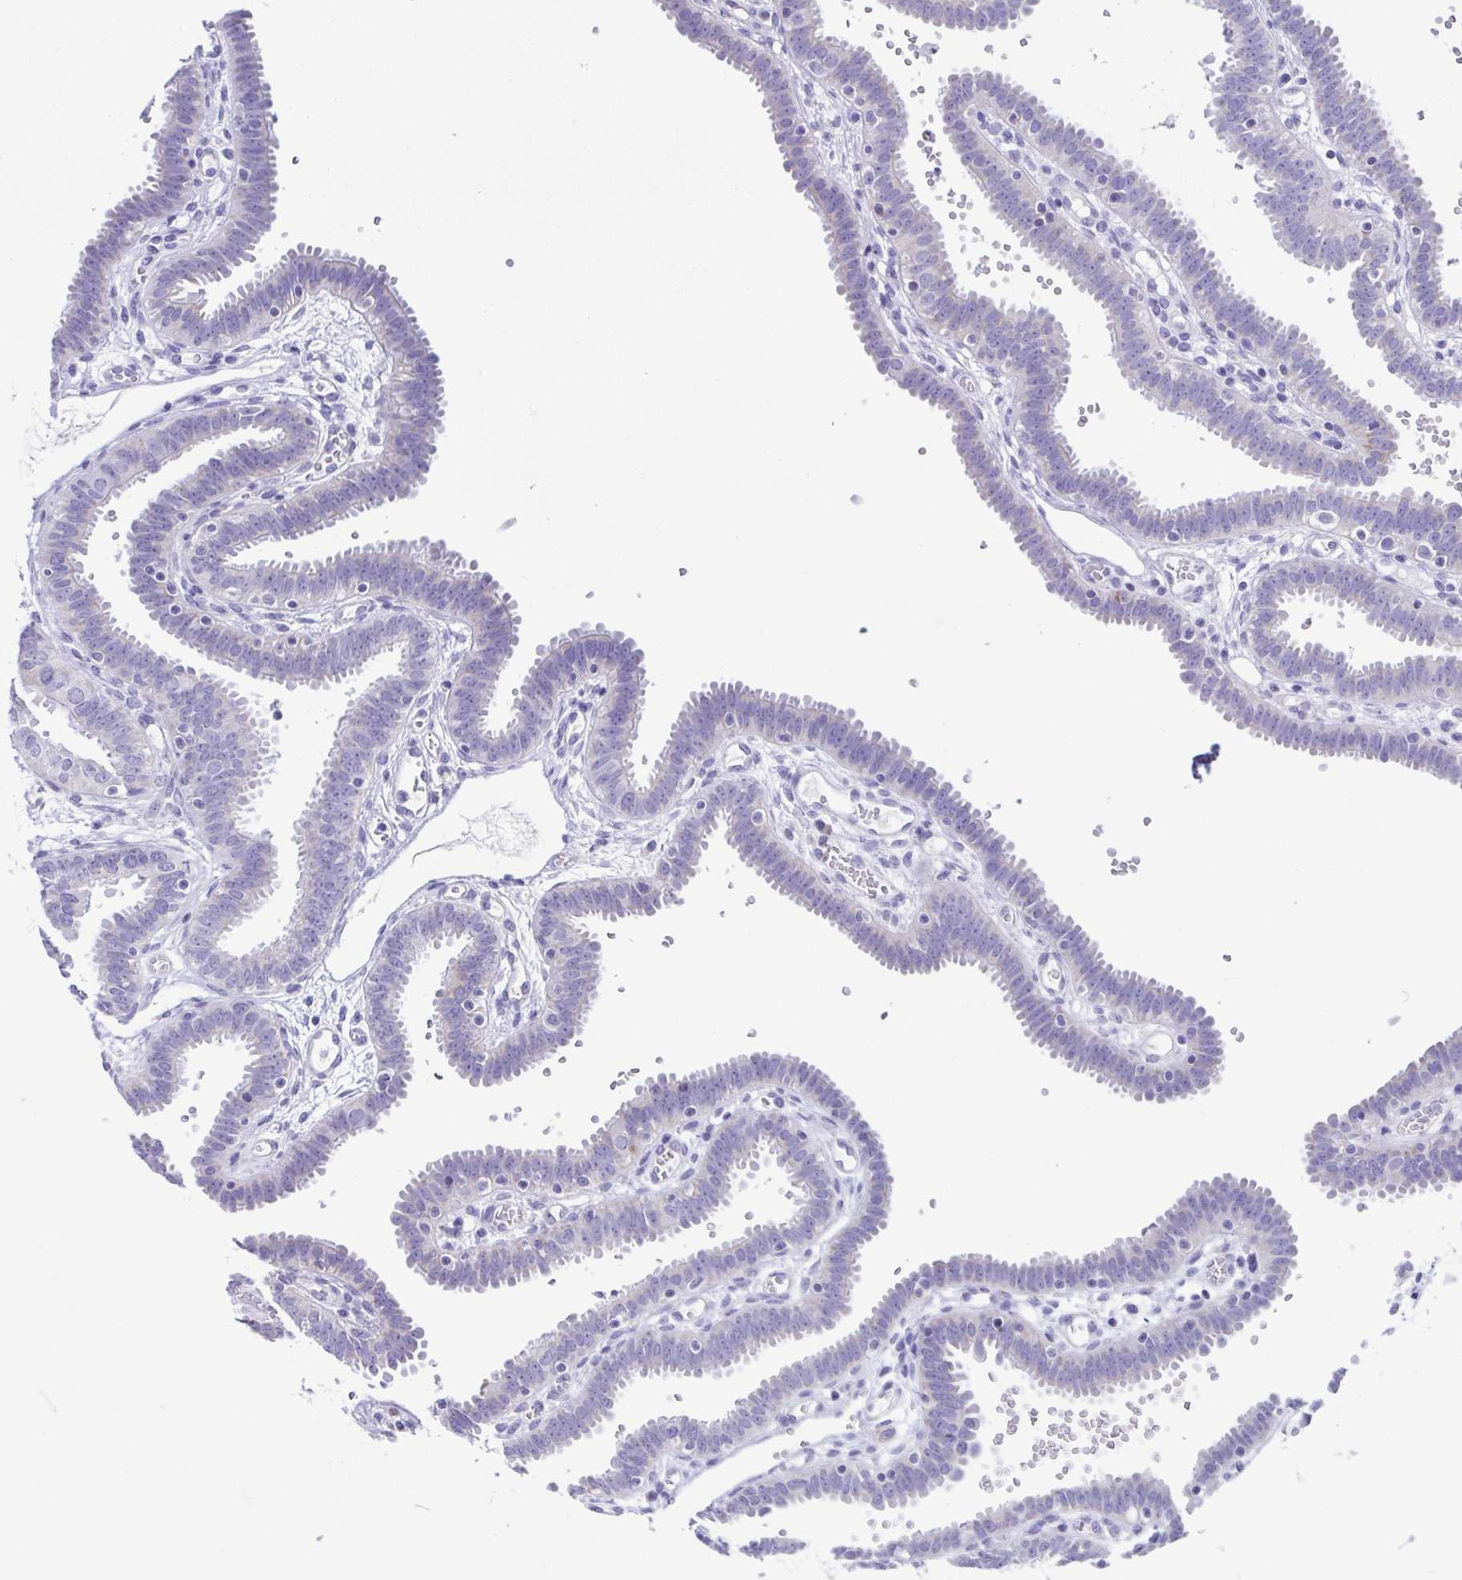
{"staining": {"intensity": "negative", "quantity": "none", "location": "none"}, "tissue": "fallopian tube", "cell_type": "Glandular cells", "image_type": "normal", "snomed": [{"axis": "morphology", "description": "Normal tissue, NOS"}, {"axis": "topography", "description": "Fallopian tube"}], "caption": "Glandular cells show no significant positivity in unremarkable fallopian tube. Brightfield microscopy of IHC stained with DAB (brown) and hematoxylin (blue), captured at high magnification.", "gene": "ACTRT3", "patient": {"sex": "female", "age": 37}}